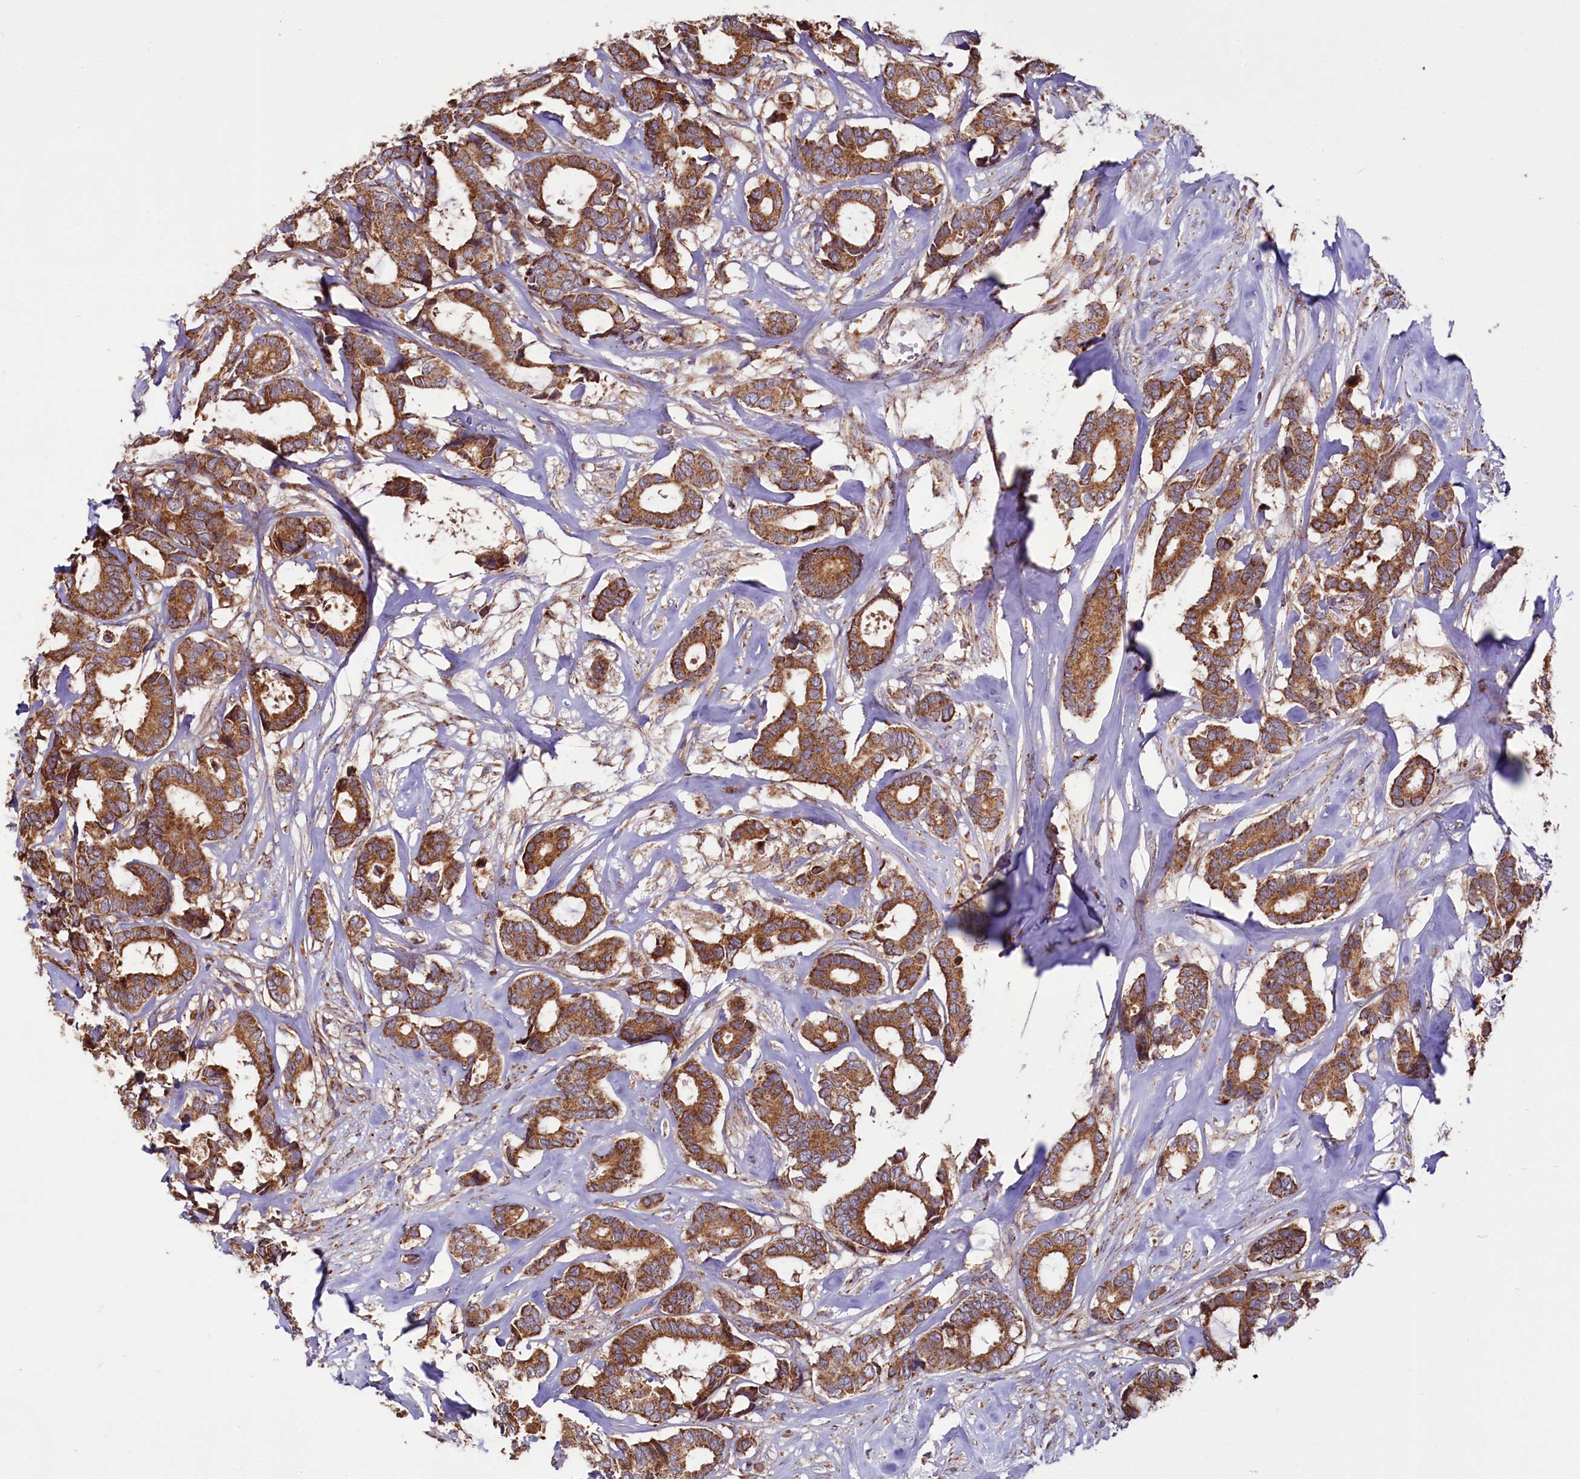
{"staining": {"intensity": "moderate", "quantity": ">75%", "location": "cytoplasmic/membranous"}, "tissue": "breast cancer", "cell_type": "Tumor cells", "image_type": "cancer", "snomed": [{"axis": "morphology", "description": "Duct carcinoma"}, {"axis": "topography", "description": "Breast"}], "caption": "DAB (3,3'-diaminobenzidine) immunohistochemical staining of human breast cancer (invasive ductal carcinoma) reveals moderate cytoplasmic/membranous protein expression in about >75% of tumor cells. The staining is performed using DAB (3,3'-diaminobenzidine) brown chromogen to label protein expression. The nuclei are counter-stained blue using hematoxylin.", "gene": "NUDT15", "patient": {"sex": "female", "age": 87}}